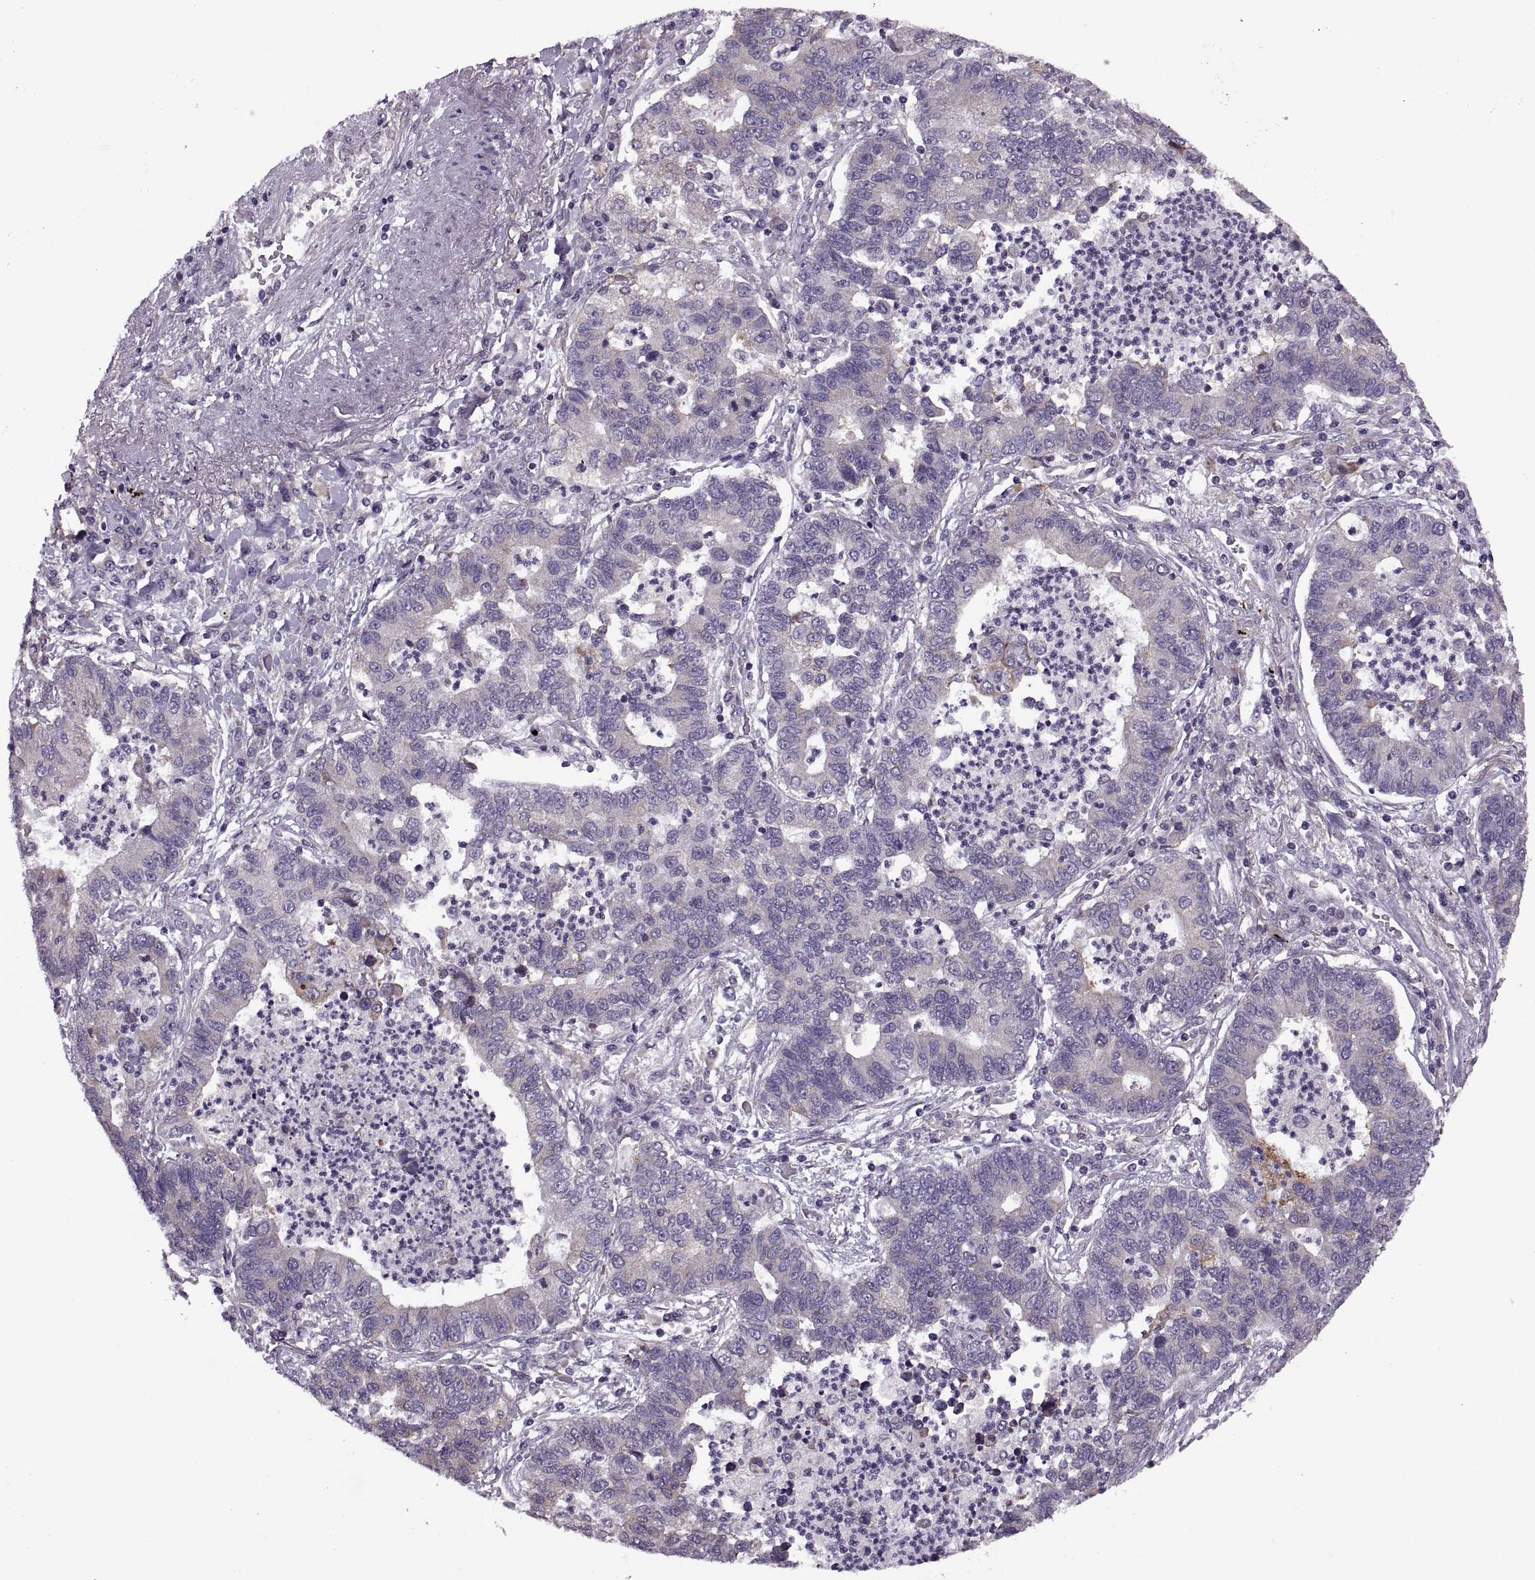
{"staining": {"intensity": "negative", "quantity": "none", "location": "none"}, "tissue": "lung cancer", "cell_type": "Tumor cells", "image_type": "cancer", "snomed": [{"axis": "morphology", "description": "Adenocarcinoma, NOS"}, {"axis": "topography", "description": "Lung"}], "caption": "The micrograph displays no staining of tumor cells in lung adenocarcinoma.", "gene": "LETM2", "patient": {"sex": "female", "age": 57}}